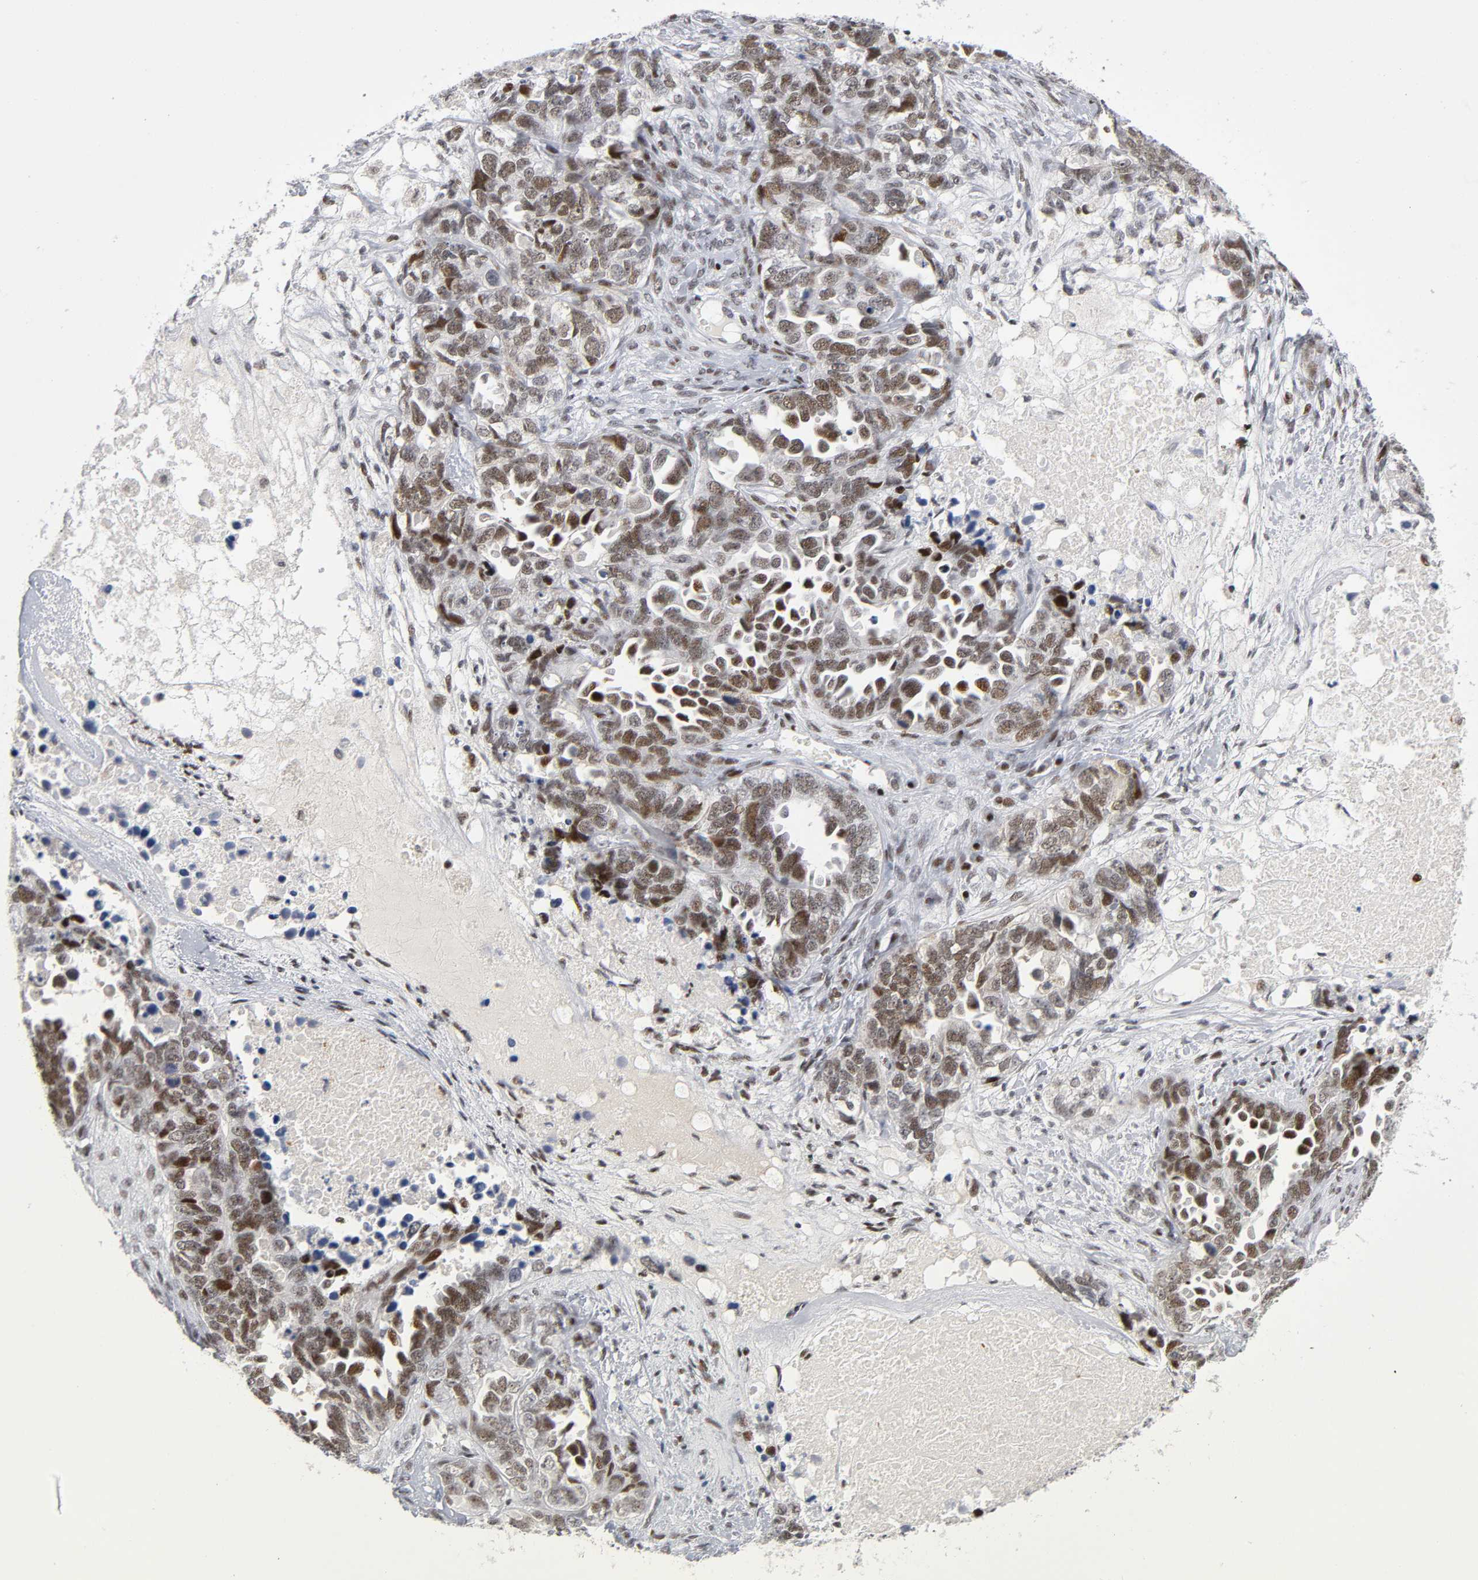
{"staining": {"intensity": "moderate", "quantity": ">75%", "location": "nuclear"}, "tissue": "ovarian cancer", "cell_type": "Tumor cells", "image_type": "cancer", "snomed": [{"axis": "morphology", "description": "Cystadenocarcinoma, serous, NOS"}, {"axis": "topography", "description": "Ovary"}], "caption": "Protein expression analysis of human ovarian serous cystadenocarcinoma reveals moderate nuclear positivity in about >75% of tumor cells.", "gene": "SP3", "patient": {"sex": "female", "age": 82}}